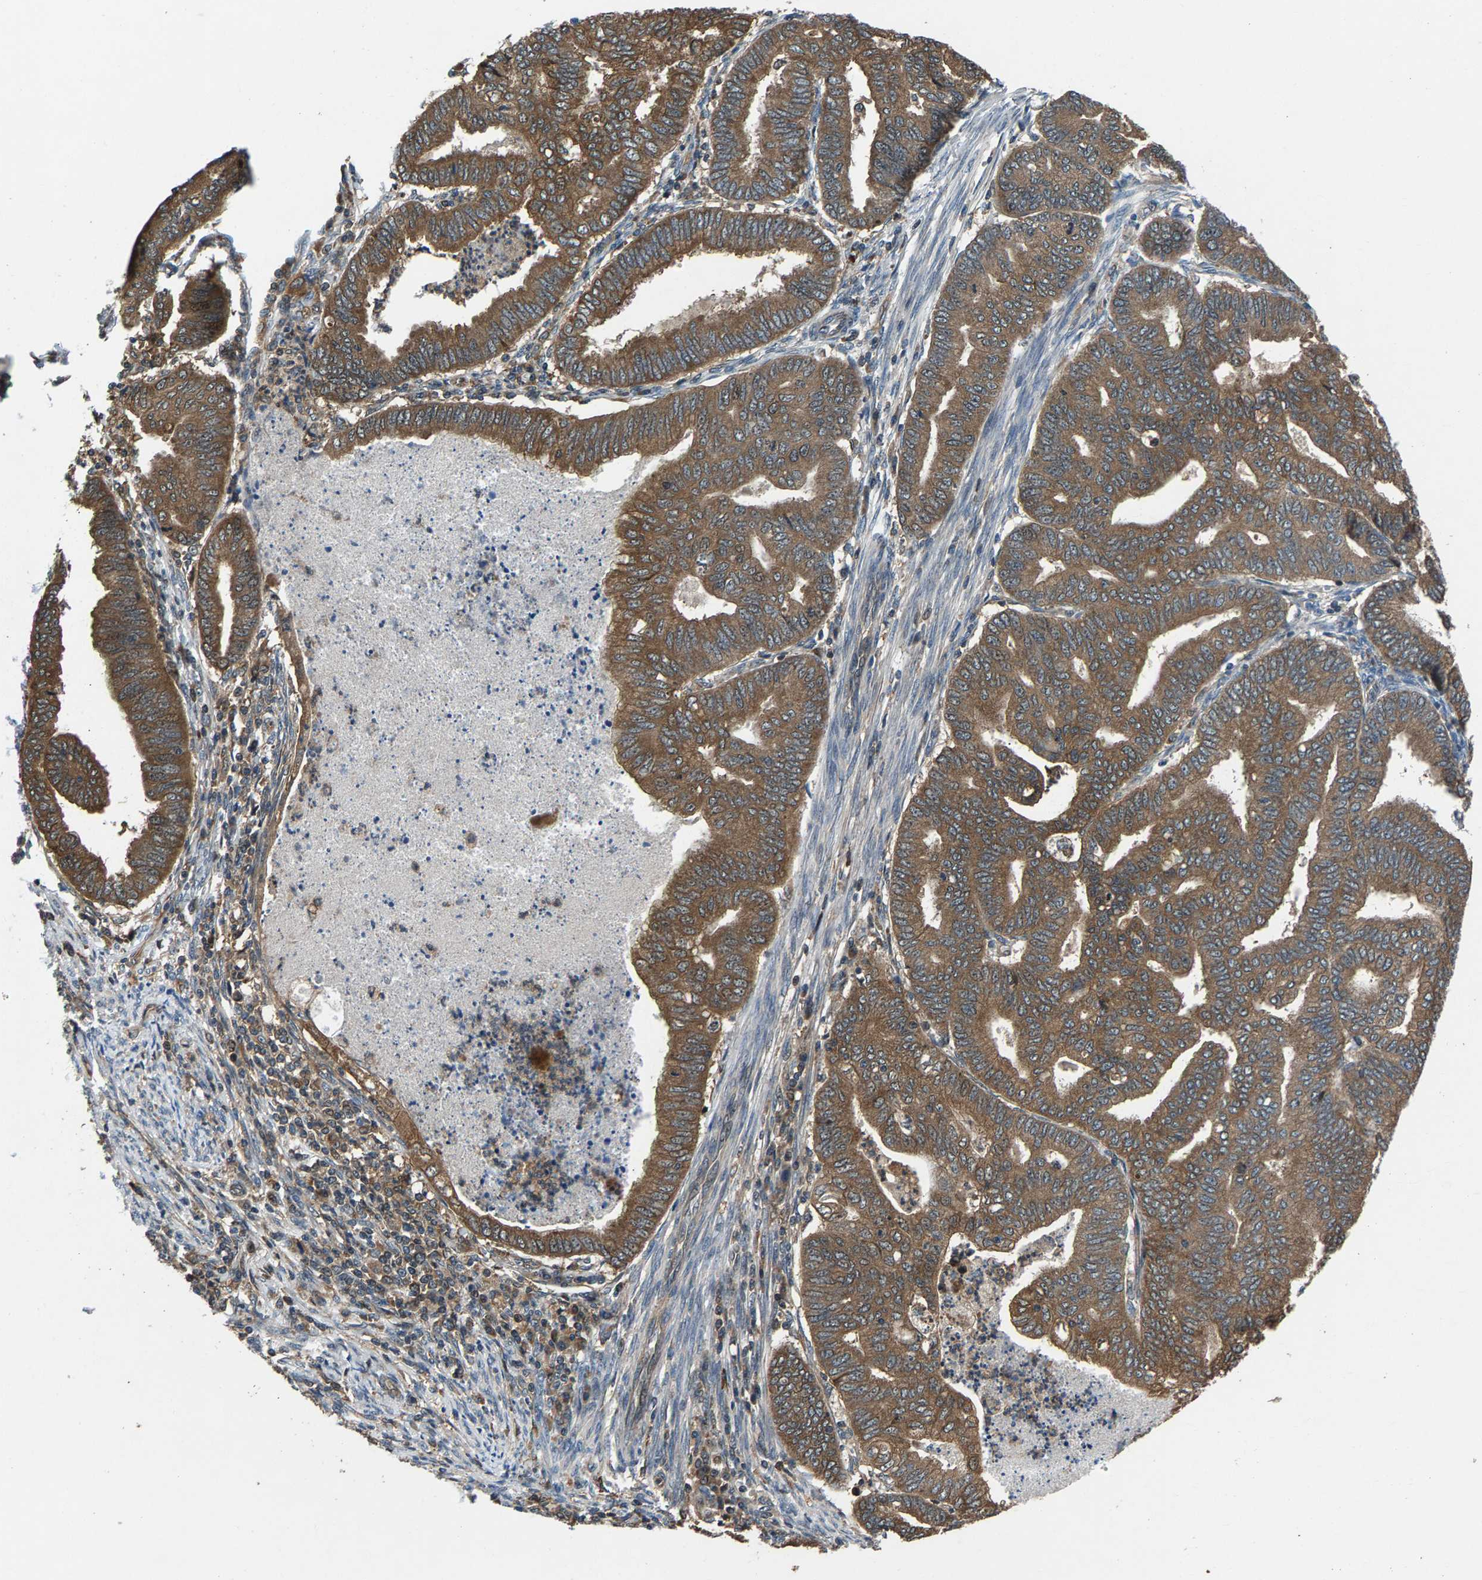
{"staining": {"intensity": "moderate", "quantity": ">75%", "location": "cytoplasmic/membranous"}, "tissue": "endometrial cancer", "cell_type": "Tumor cells", "image_type": "cancer", "snomed": [{"axis": "morphology", "description": "Polyp, NOS"}, {"axis": "morphology", "description": "Adenocarcinoma, NOS"}, {"axis": "morphology", "description": "Adenoma, NOS"}, {"axis": "topography", "description": "Endometrium"}], "caption": "Moderate cytoplasmic/membranous protein expression is seen in approximately >75% of tumor cells in endometrial cancer.", "gene": "FAM78A", "patient": {"sex": "female", "age": 79}}